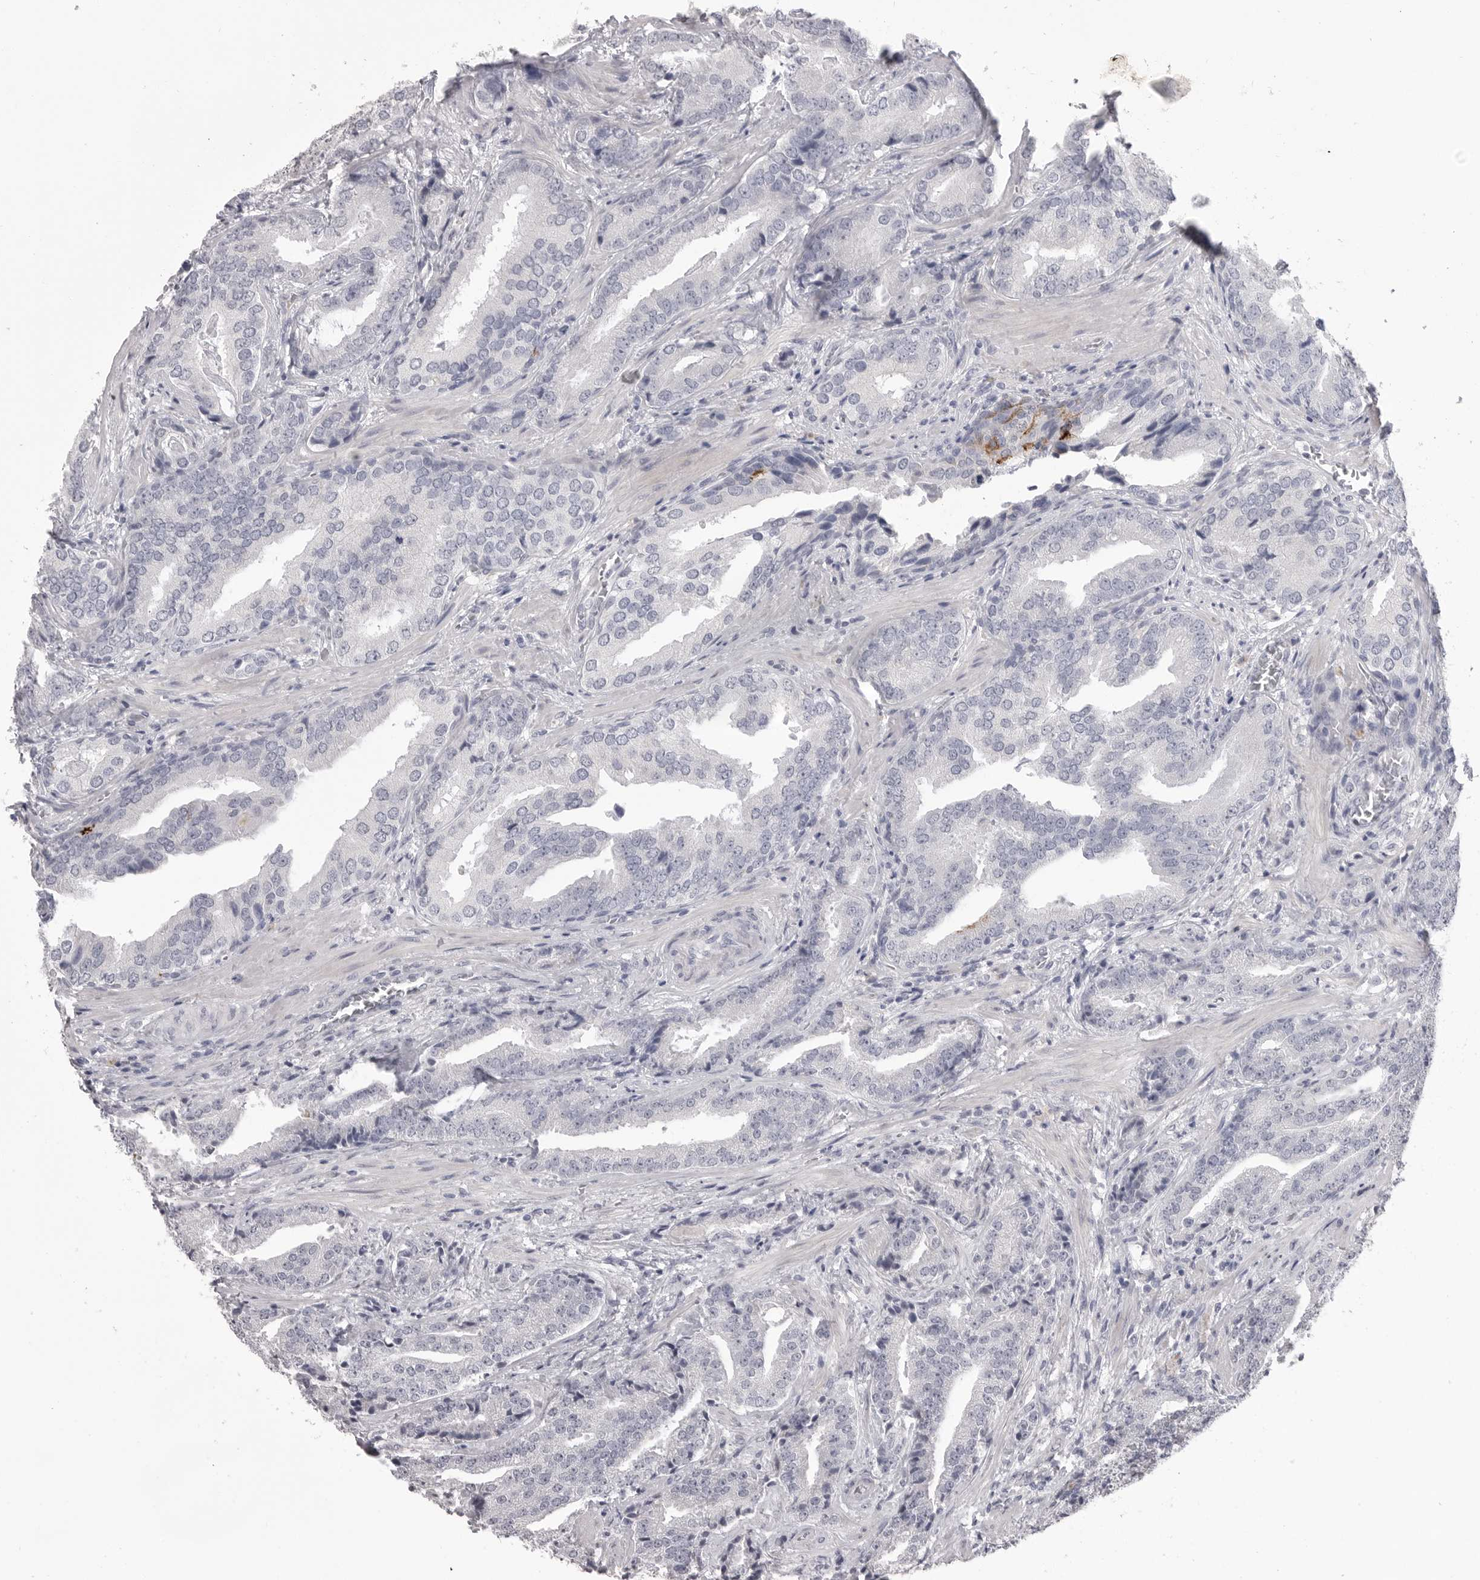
{"staining": {"intensity": "negative", "quantity": "none", "location": "none"}, "tissue": "prostate cancer", "cell_type": "Tumor cells", "image_type": "cancer", "snomed": [{"axis": "morphology", "description": "Adenocarcinoma, Low grade"}, {"axis": "topography", "description": "Prostate"}], "caption": "Immunohistochemistry (IHC) of prostate adenocarcinoma (low-grade) reveals no staining in tumor cells.", "gene": "SERPING1", "patient": {"sex": "male", "age": 67}}